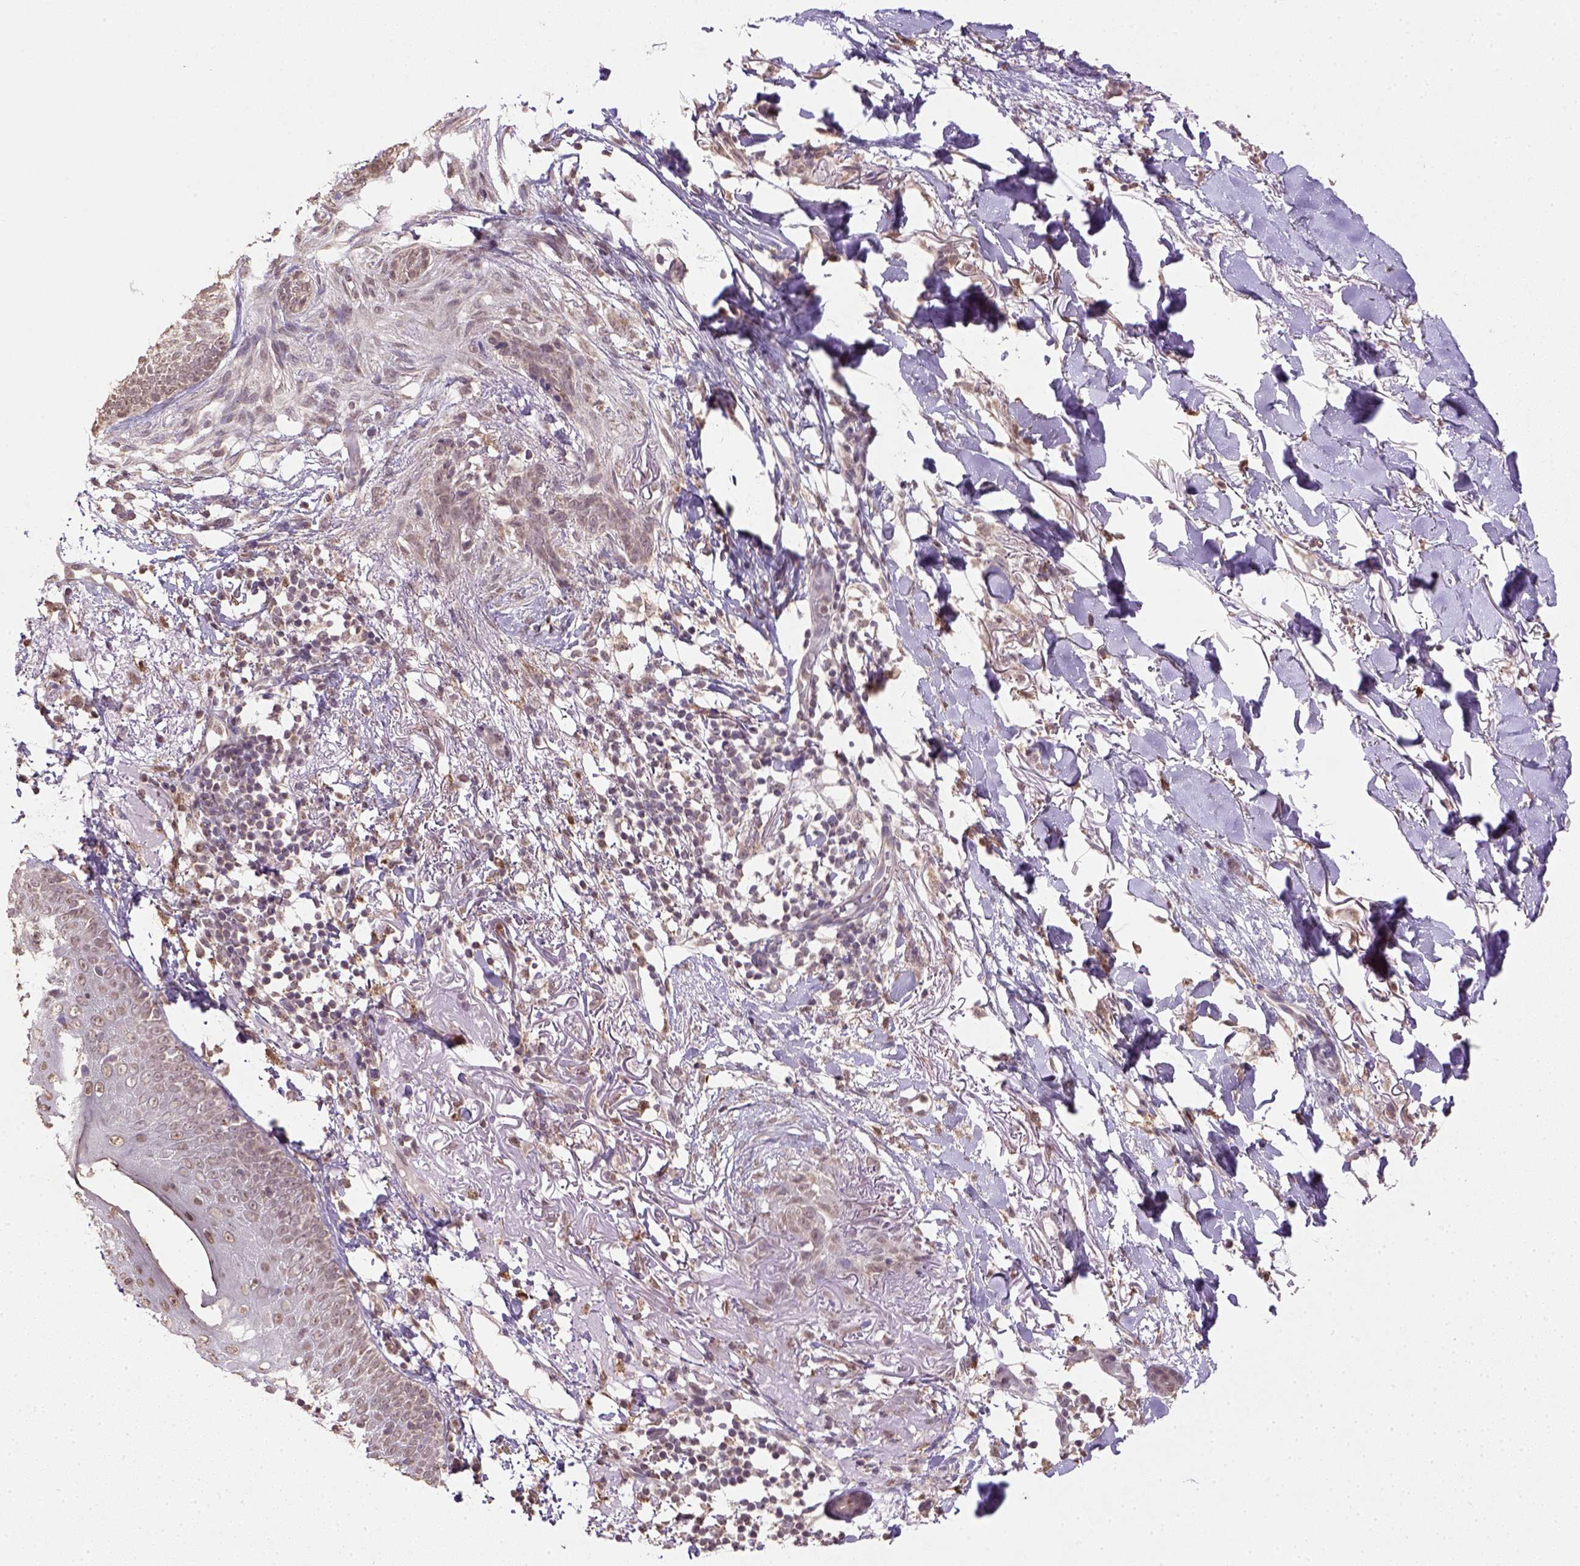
{"staining": {"intensity": "weak", "quantity": ">75%", "location": "cytoplasmic/membranous"}, "tissue": "skin cancer", "cell_type": "Tumor cells", "image_type": "cancer", "snomed": [{"axis": "morphology", "description": "Normal tissue, NOS"}, {"axis": "morphology", "description": "Basal cell carcinoma"}, {"axis": "topography", "description": "Skin"}], "caption": "Skin cancer stained for a protein reveals weak cytoplasmic/membranous positivity in tumor cells.", "gene": "NUDT10", "patient": {"sex": "male", "age": 84}}